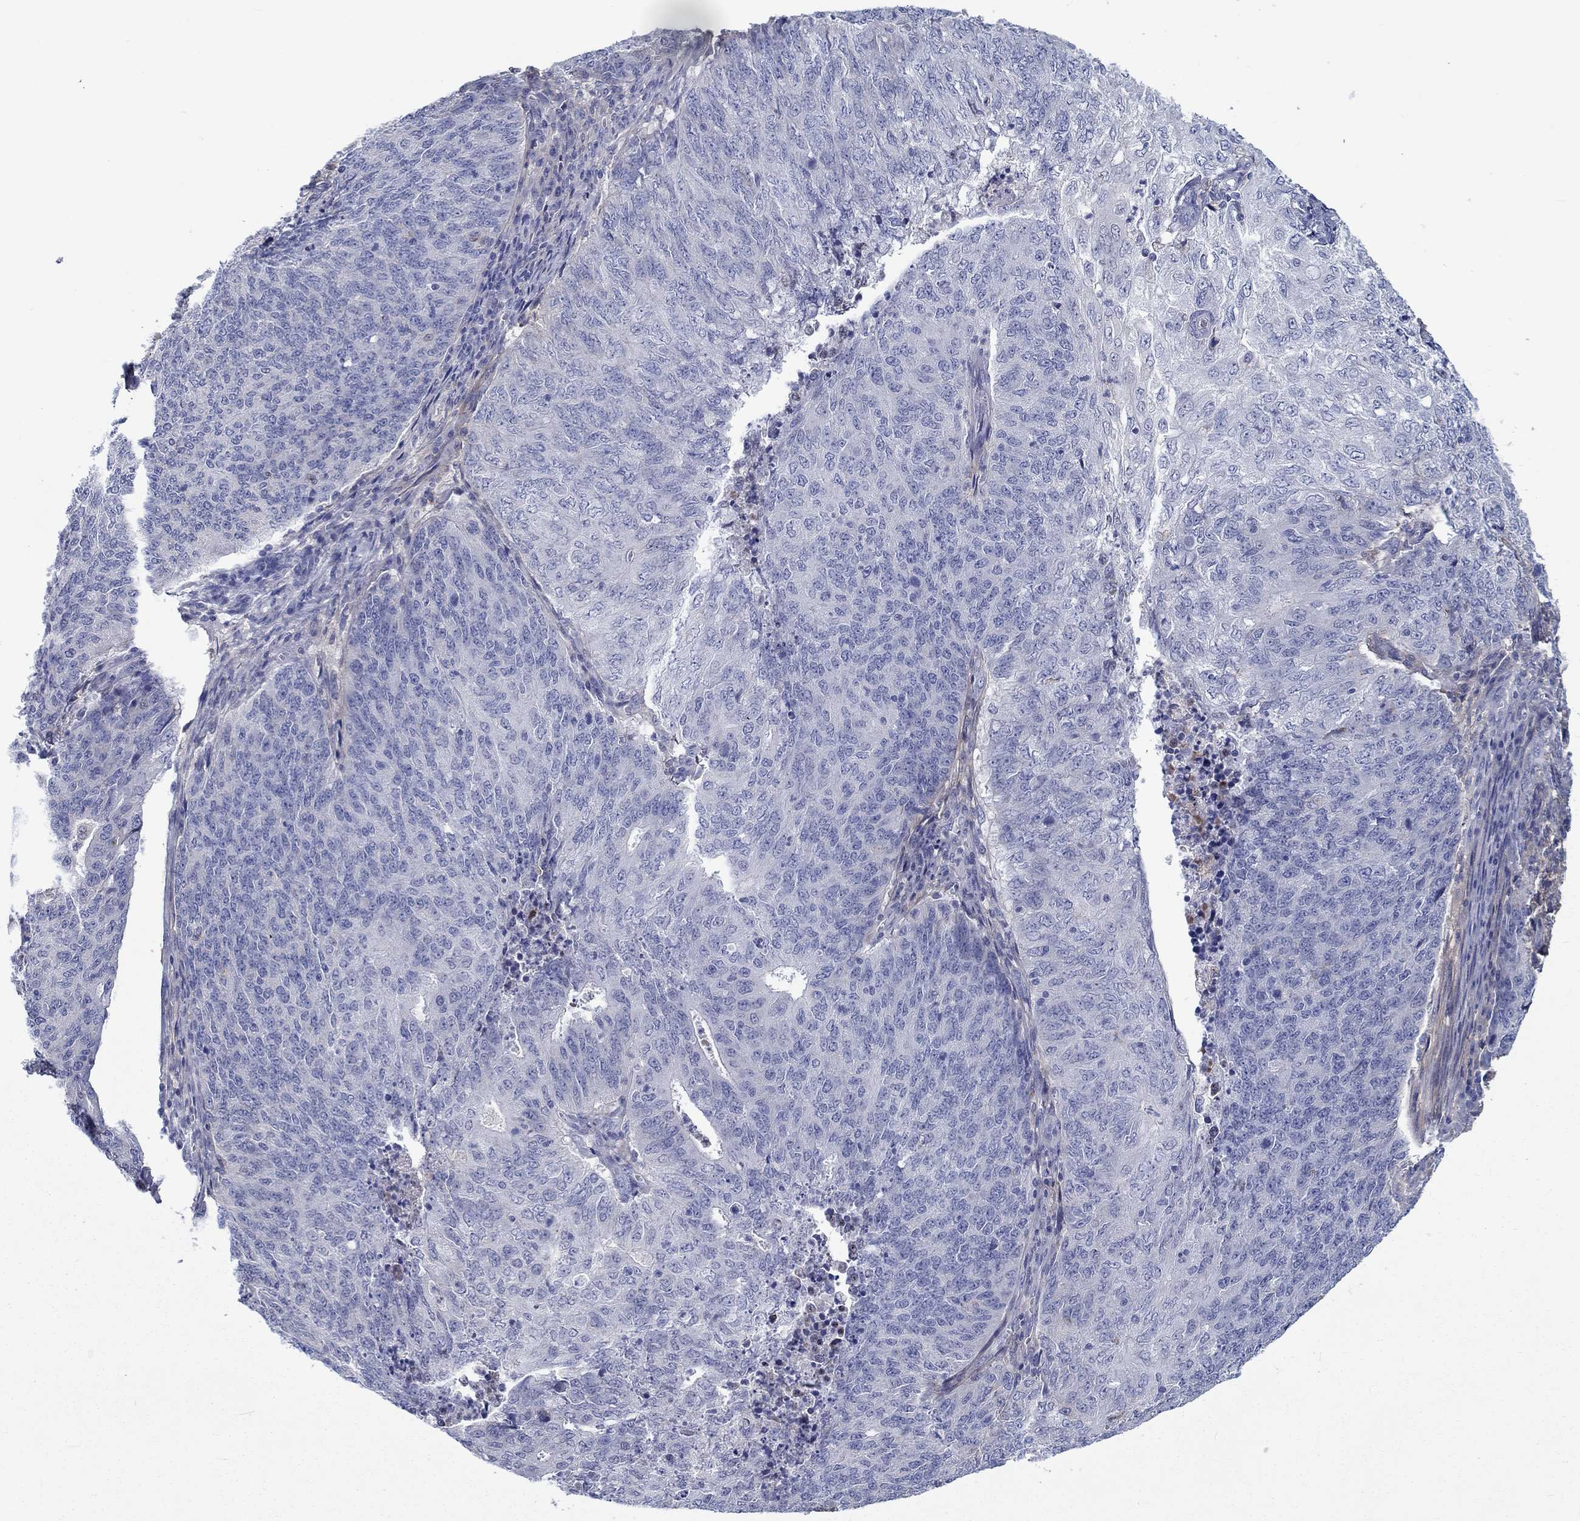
{"staining": {"intensity": "negative", "quantity": "none", "location": "none"}, "tissue": "endometrial cancer", "cell_type": "Tumor cells", "image_type": "cancer", "snomed": [{"axis": "morphology", "description": "Adenocarcinoma, NOS"}, {"axis": "topography", "description": "Endometrium"}], "caption": "The photomicrograph demonstrates no staining of tumor cells in endometrial cancer. (Brightfield microscopy of DAB (3,3'-diaminobenzidine) immunohistochemistry (IHC) at high magnification).", "gene": "TGFBI", "patient": {"sex": "female", "age": 82}}